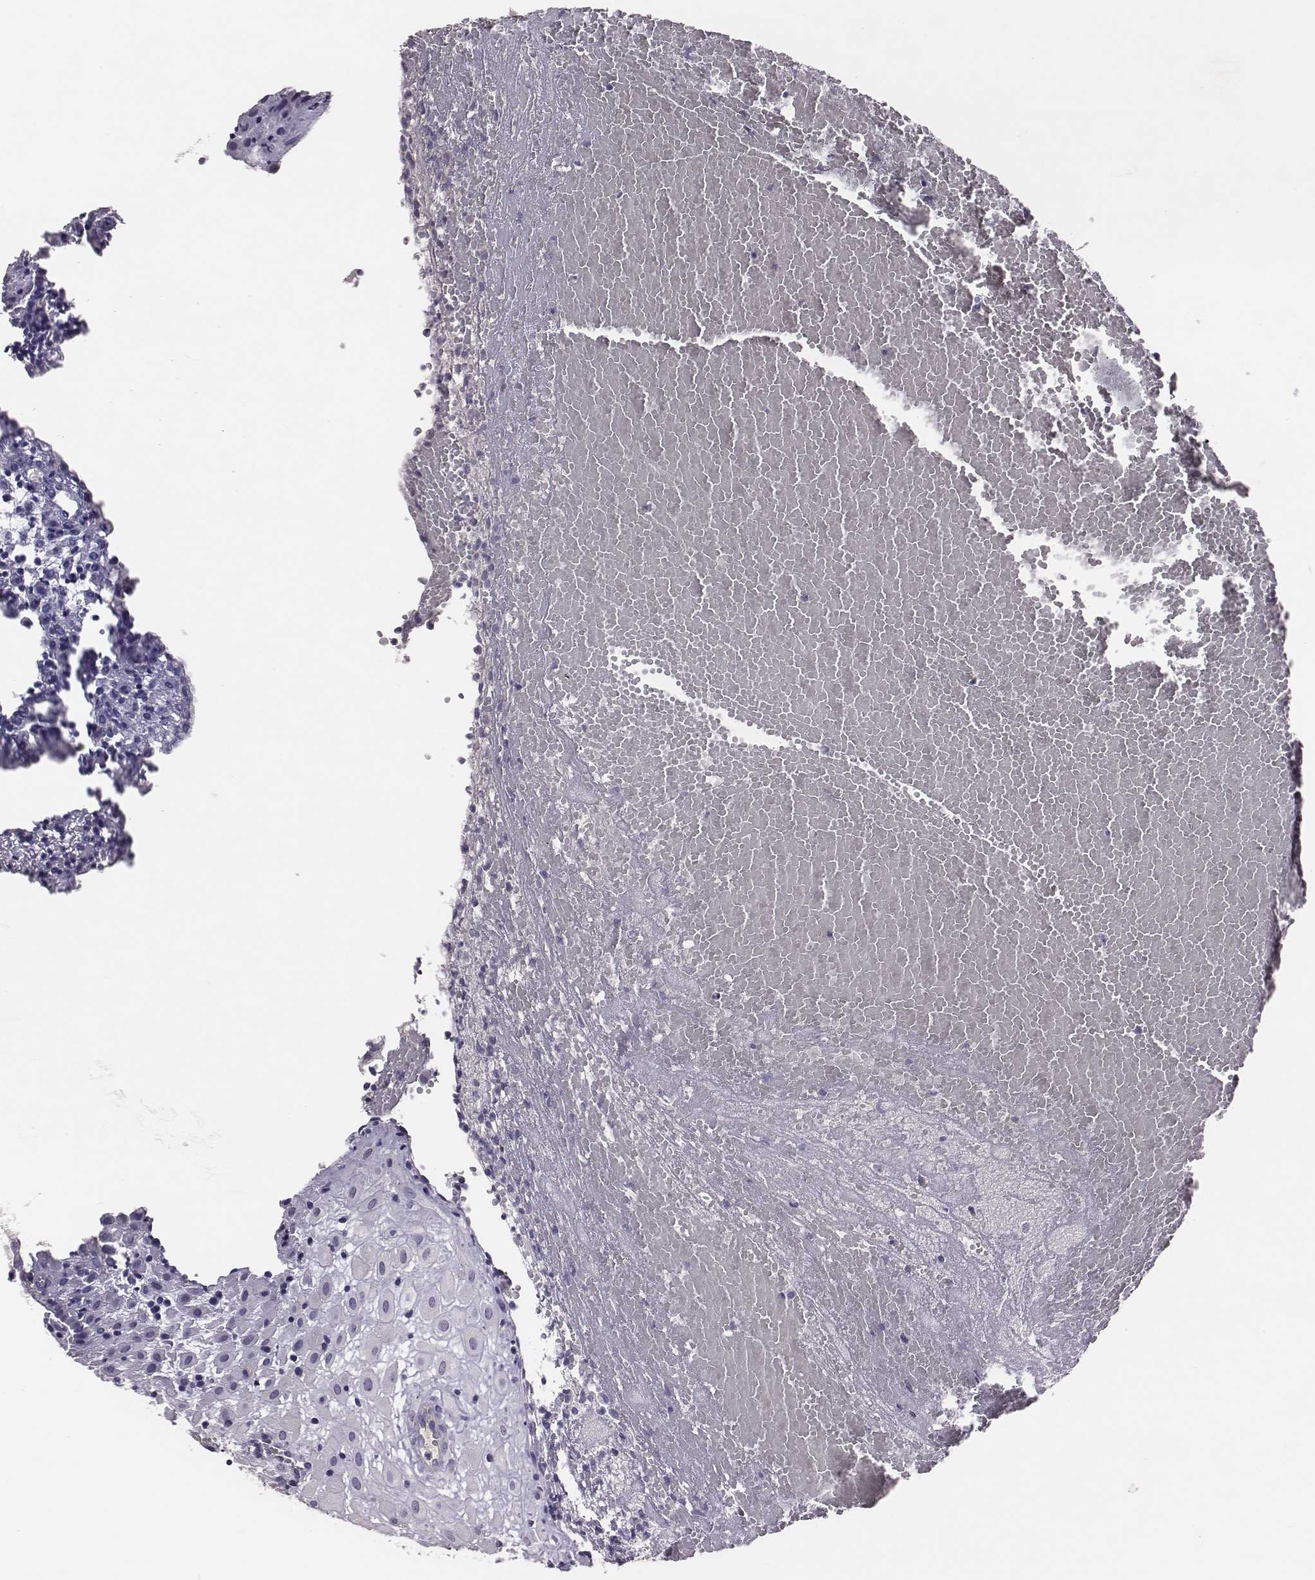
{"staining": {"intensity": "negative", "quantity": "none", "location": "none"}, "tissue": "placenta", "cell_type": "Decidual cells", "image_type": "normal", "snomed": [{"axis": "morphology", "description": "Normal tissue, NOS"}, {"axis": "topography", "description": "Placenta"}], "caption": "Immunohistochemistry micrograph of normal placenta: human placenta stained with DAB shows no significant protein expression in decidual cells.", "gene": "EN1", "patient": {"sex": "female", "age": 24}}